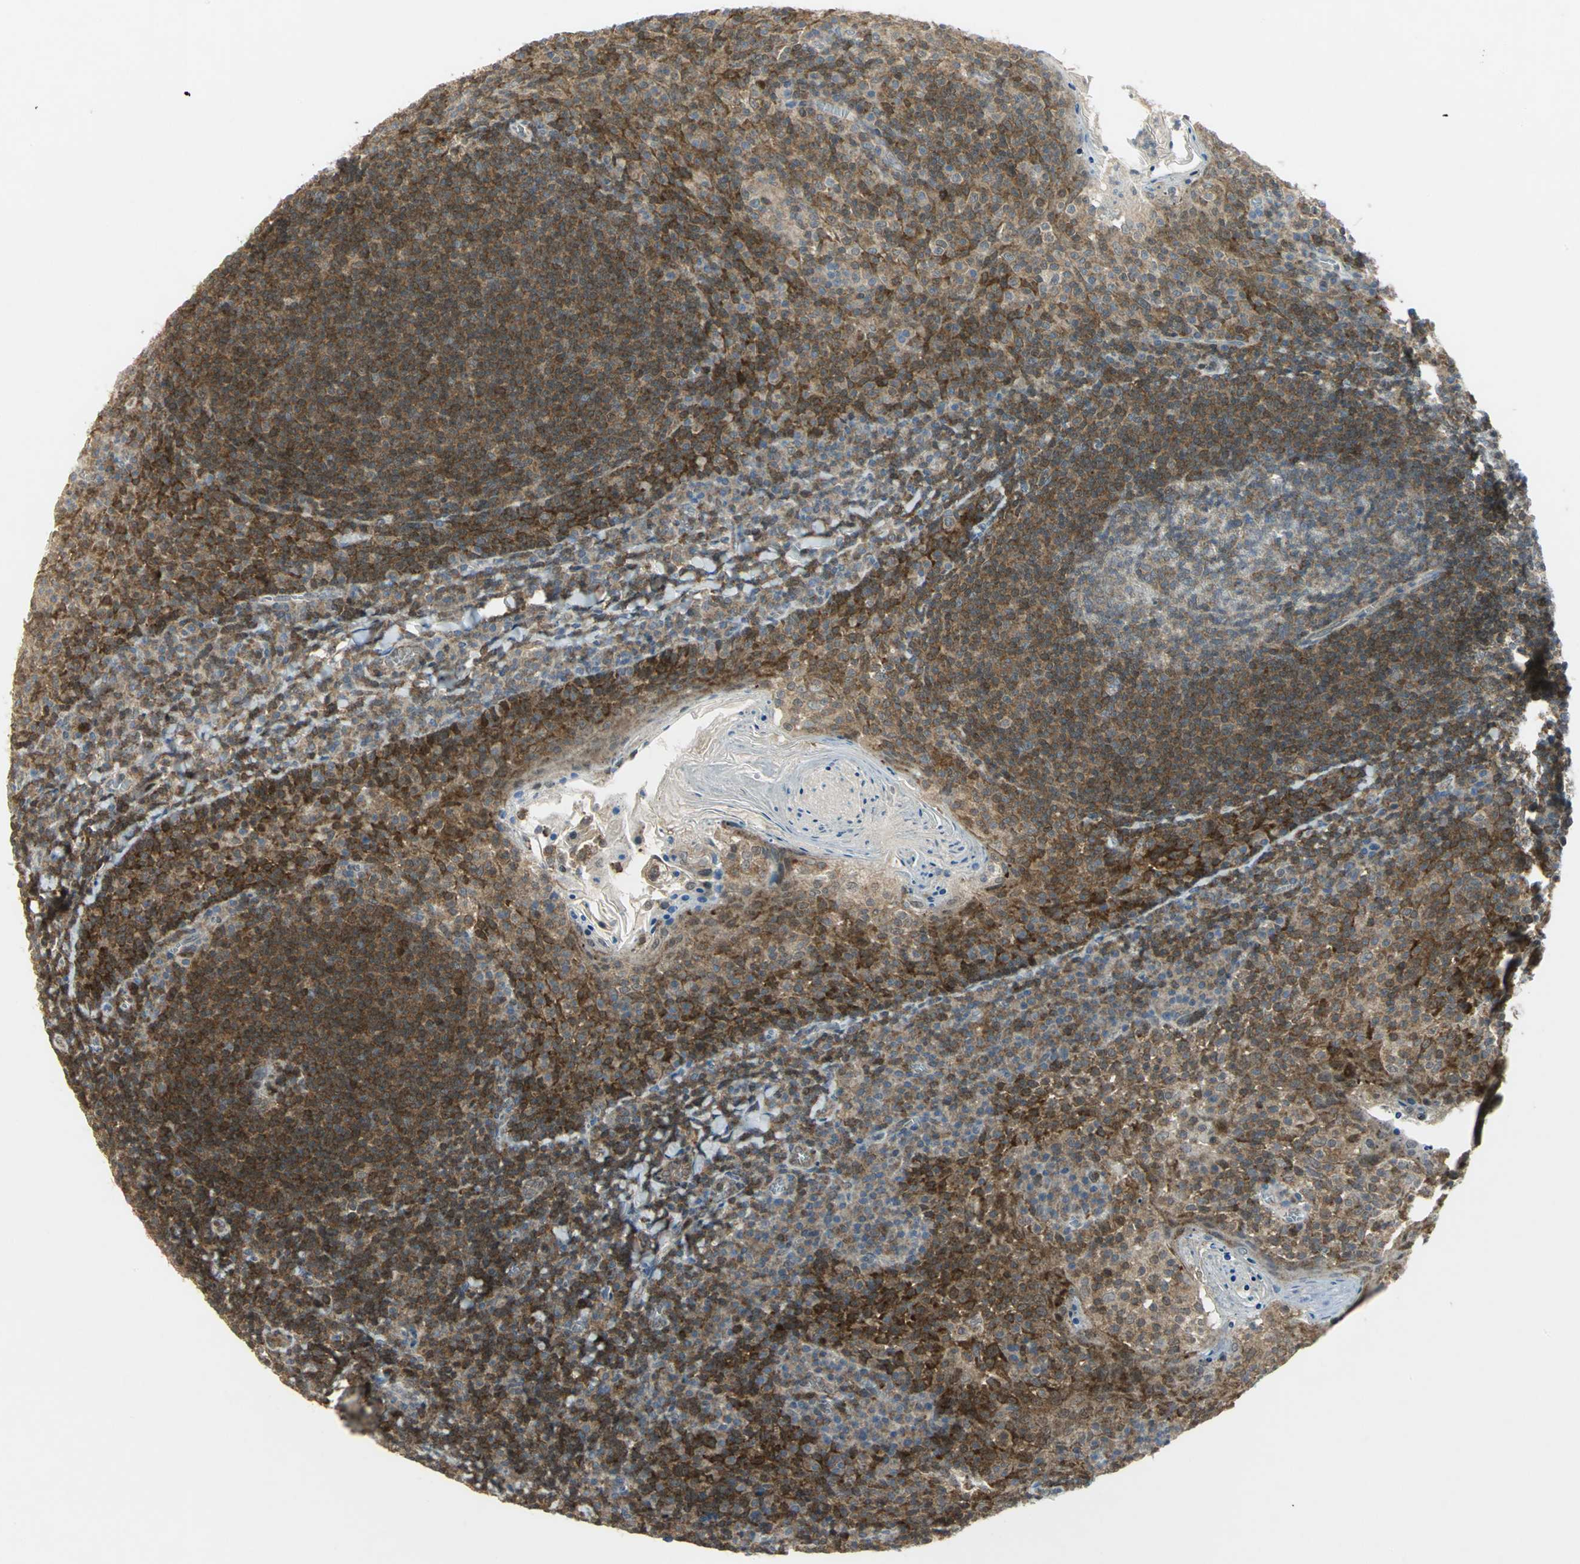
{"staining": {"intensity": "moderate", "quantity": ">75%", "location": "cytoplasmic/membranous"}, "tissue": "tonsil", "cell_type": "Germinal center cells", "image_type": "normal", "snomed": [{"axis": "morphology", "description": "Normal tissue, NOS"}, {"axis": "topography", "description": "Tonsil"}], "caption": "Tonsil was stained to show a protein in brown. There is medium levels of moderate cytoplasmic/membranous positivity in approximately >75% of germinal center cells.", "gene": "PPIA", "patient": {"sex": "male", "age": 31}}